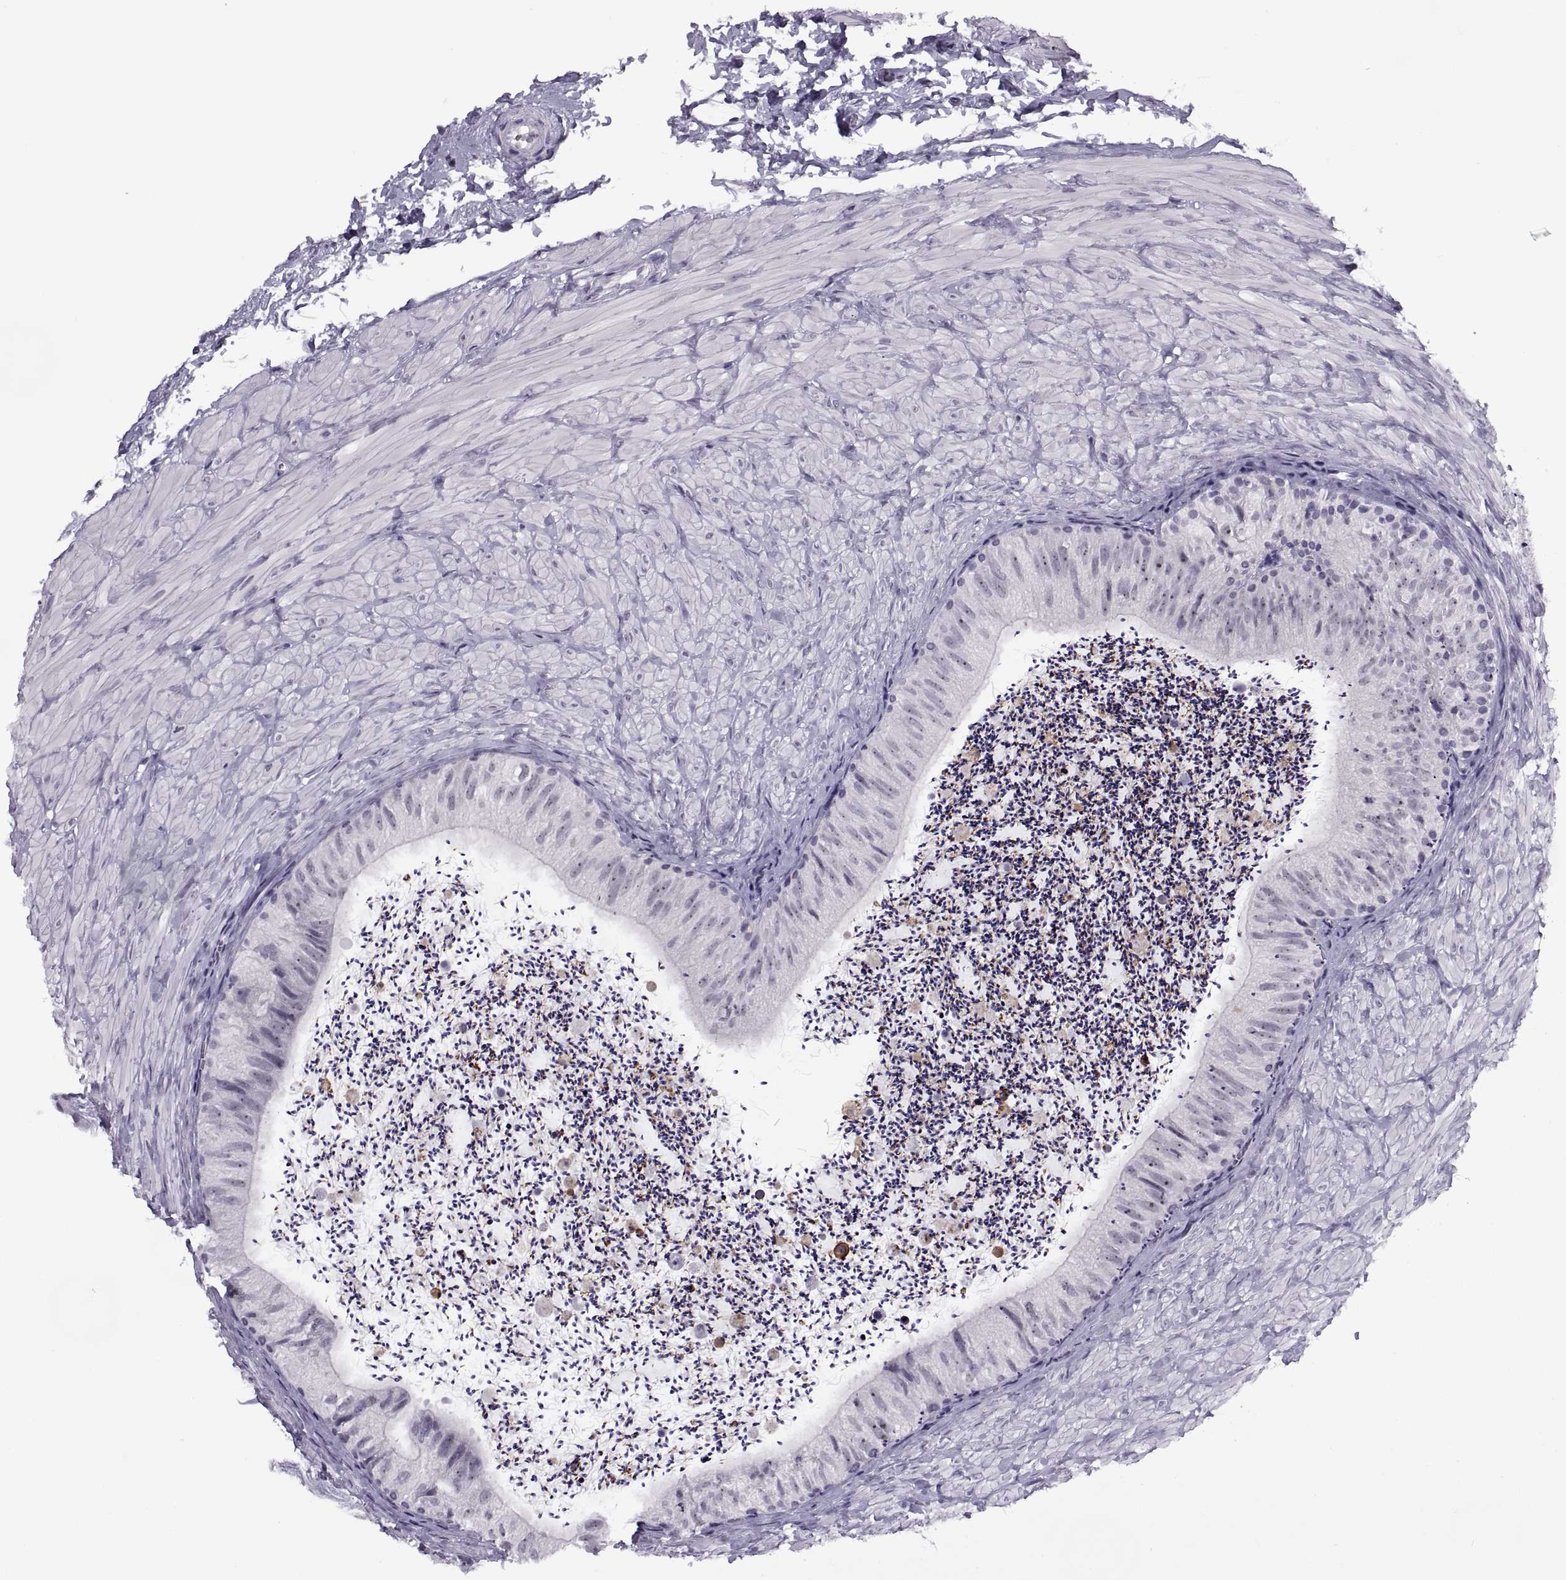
{"staining": {"intensity": "negative", "quantity": "none", "location": "none"}, "tissue": "epididymis", "cell_type": "Glandular cells", "image_type": "normal", "snomed": [{"axis": "morphology", "description": "Normal tissue, NOS"}, {"axis": "topography", "description": "Epididymis"}], "caption": "Immunohistochemistry of normal human epididymis exhibits no expression in glandular cells.", "gene": "TBC1D3B", "patient": {"sex": "male", "age": 32}}